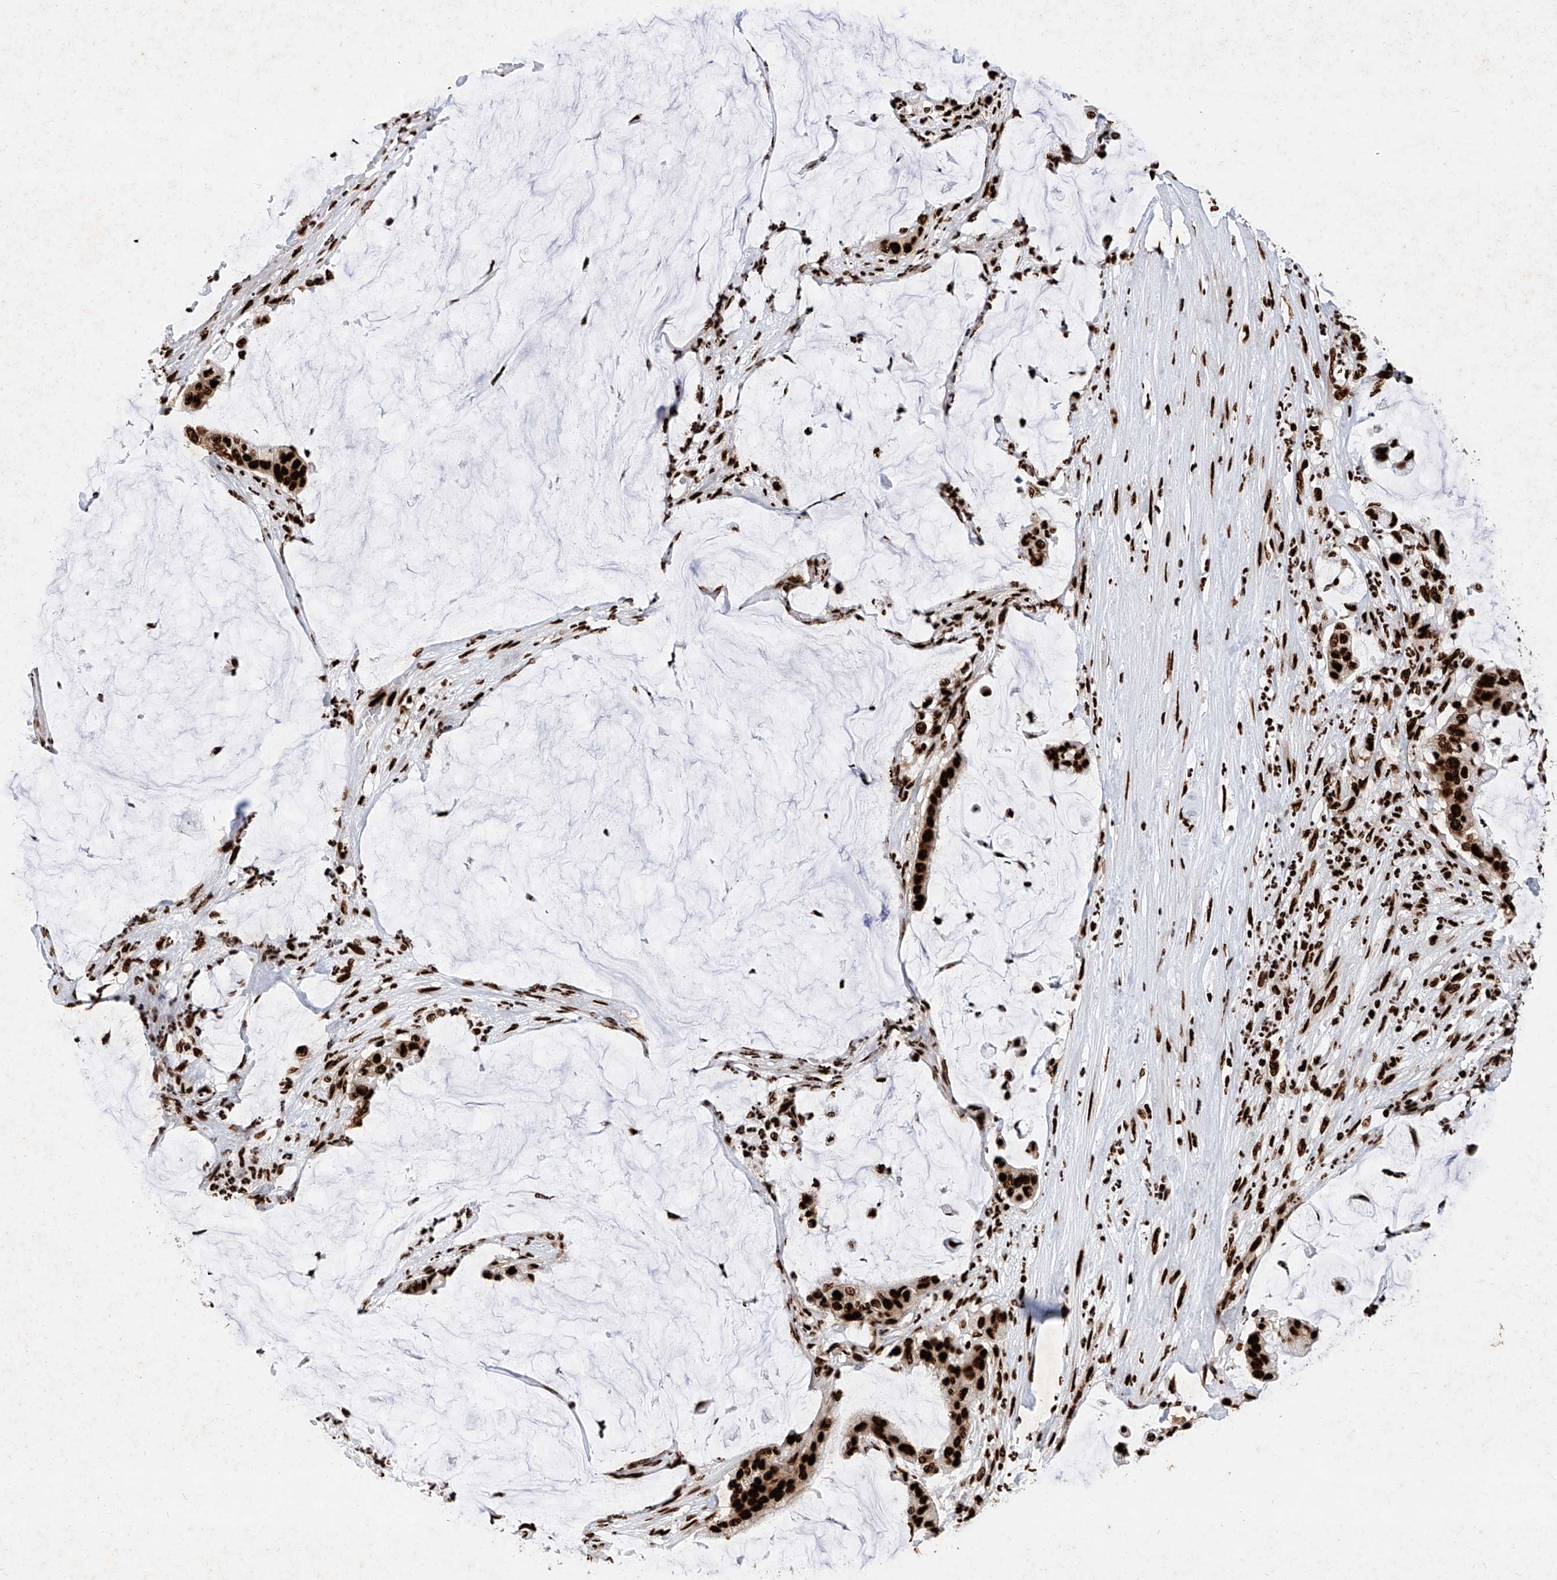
{"staining": {"intensity": "strong", "quantity": ">75%", "location": "nuclear"}, "tissue": "pancreatic cancer", "cell_type": "Tumor cells", "image_type": "cancer", "snomed": [{"axis": "morphology", "description": "Adenocarcinoma, NOS"}, {"axis": "topography", "description": "Pancreas"}], "caption": "Tumor cells display high levels of strong nuclear staining in about >75% of cells in human pancreatic adenocarcinoma. (Stains: DAB in brown, nuclei in blue, Microscopy: brightfield microscopy at high magnification).", "gene": "SRSF6", "patient": {"sex": "male", "age": 41}}